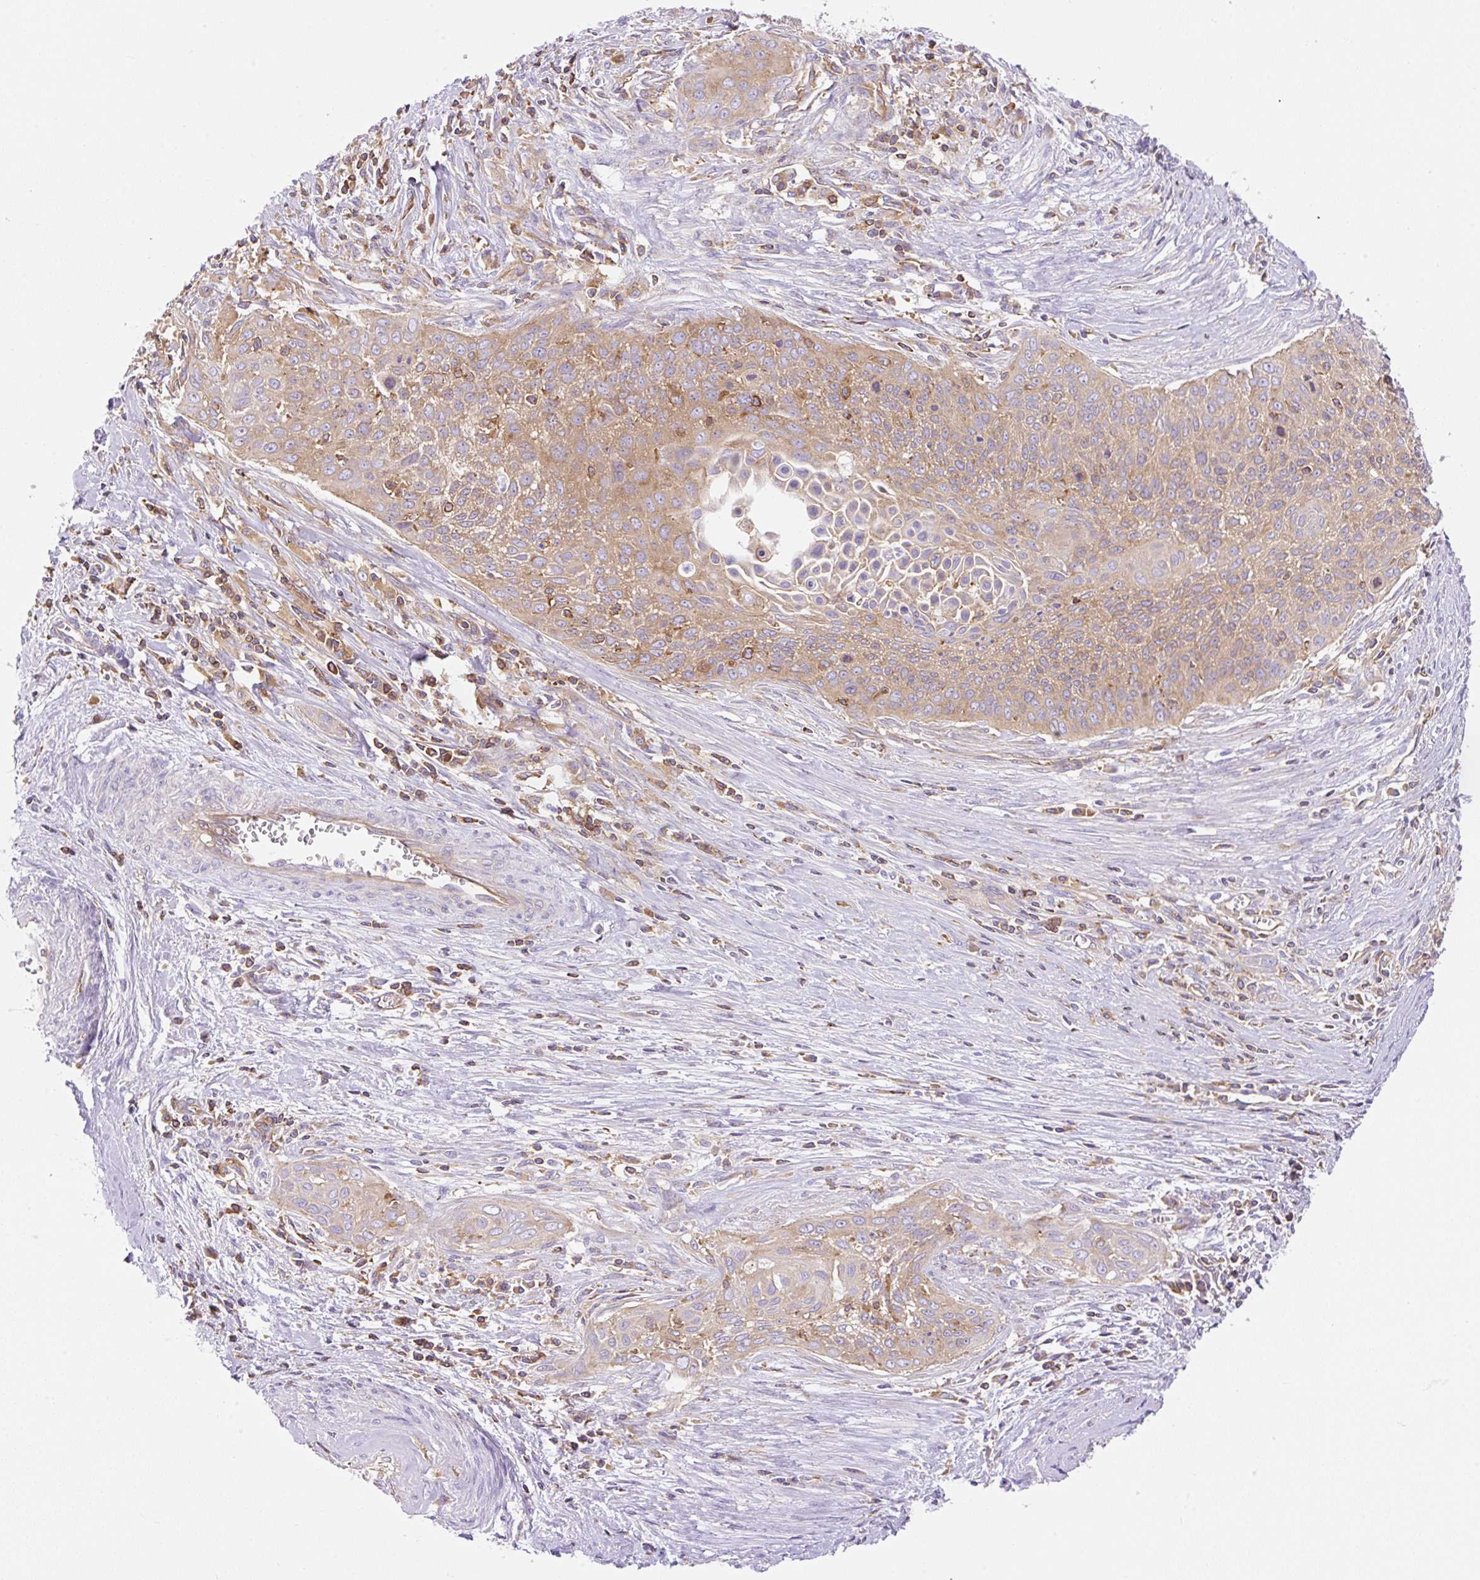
{"staining": {"intensity": "moderate", "quantity": ">75%", "location": "cytoplasmic/membranous"}, "tissue": "cervical cancer", "cell_type": "Tumor cells", "image_type": "cancer", "snomed": [{"axis": "morphology", "description": "Squamous cell carcinoma, NOS"}, {"axis": "topography", "description": "Cervix"}], "caption": "Squamous cell carcinoma (cervical) stained with a protein marker shows moderate staining in tumor cells.", "gene": "DNM2", "patient": {"sex": "female", "age": 55}}